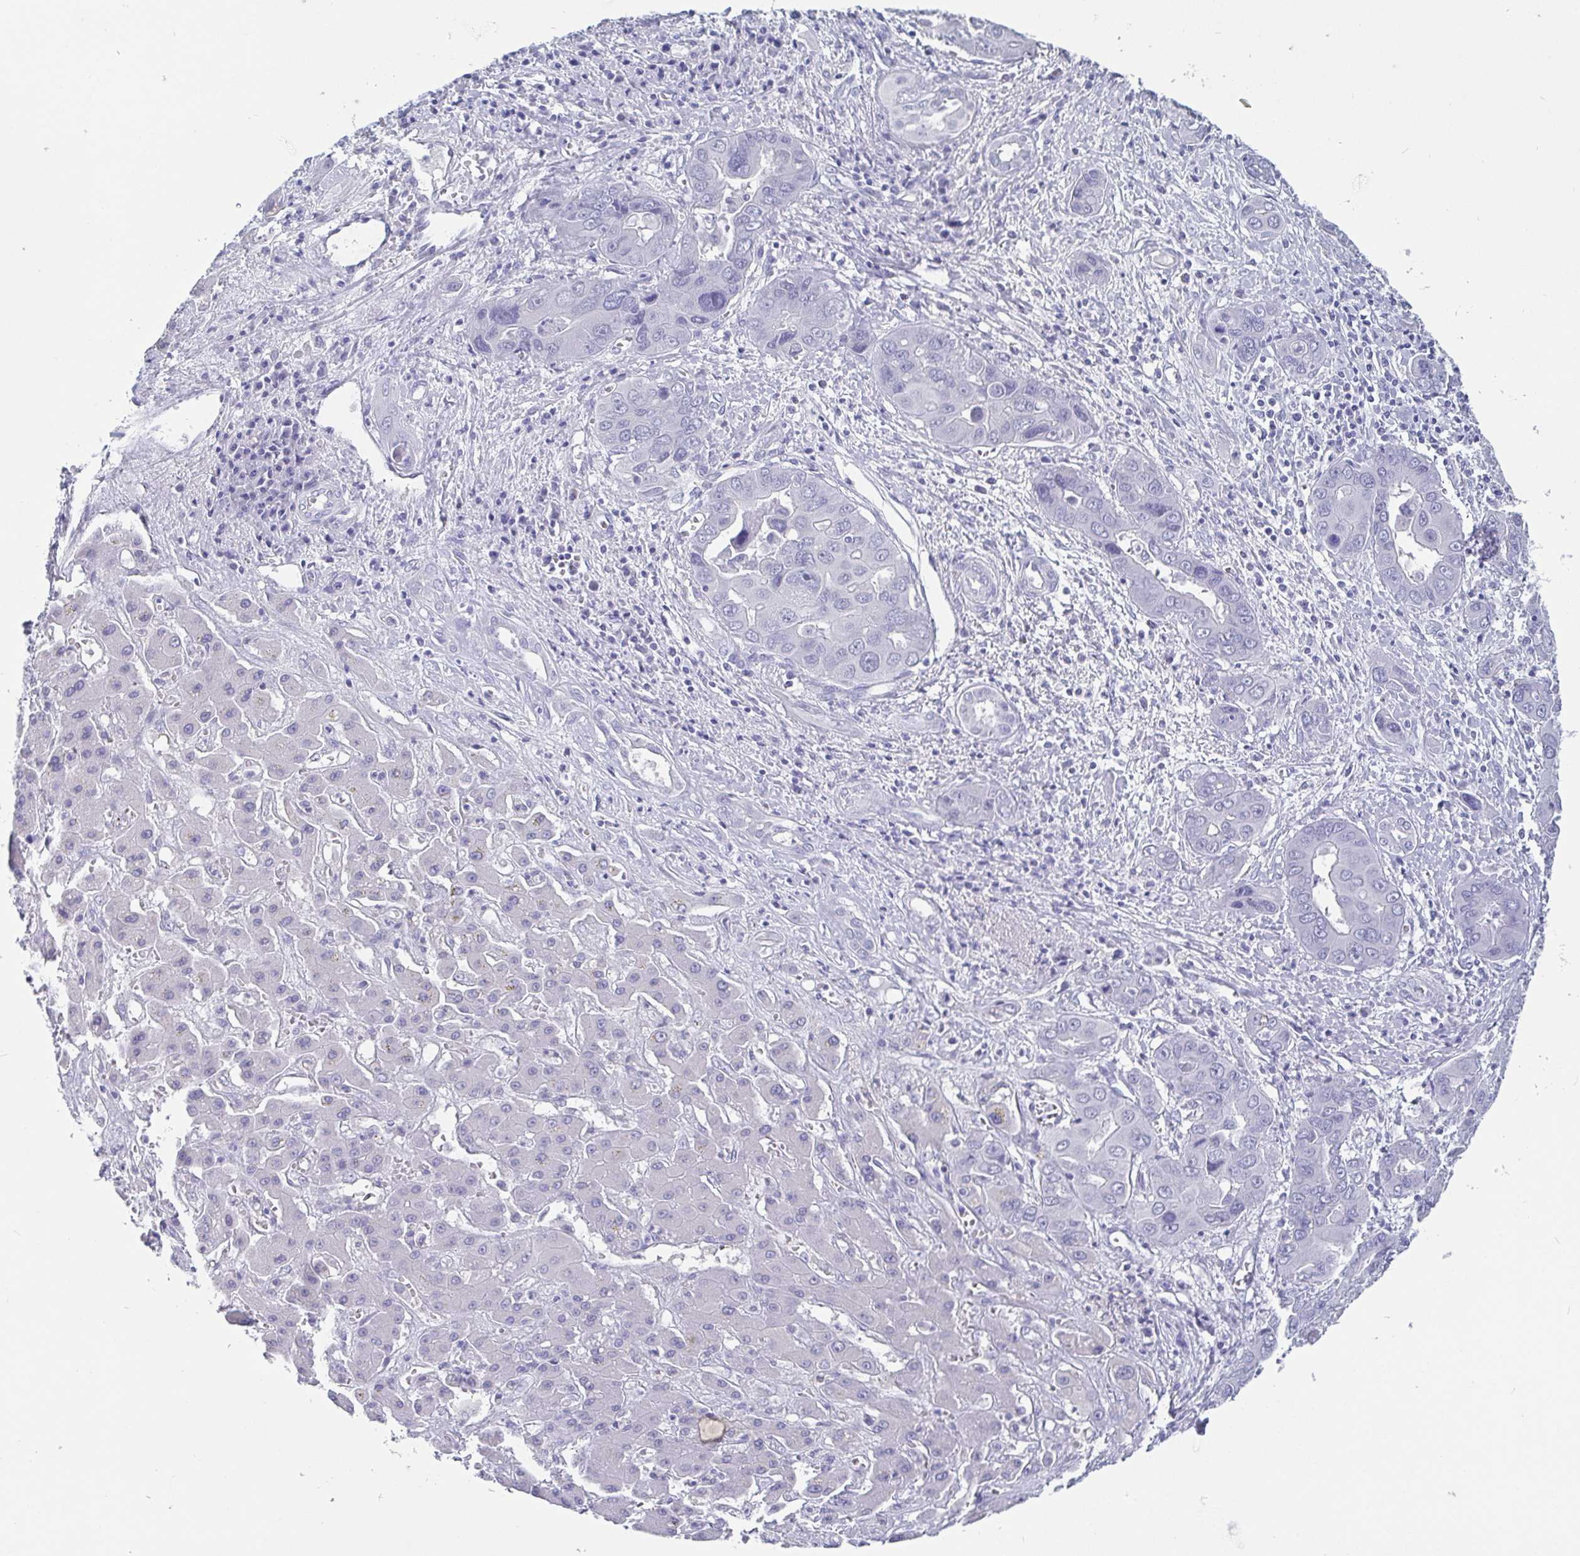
{"staining": {"intensity": "negative", "quantity": "none", "location": "none"}, "tissue": "liver cancer", "cell_type": "Tumor cells", "image_type": "cancer", "snomed": [{"axis": "morphology", "description": "Cholangiocarcinoma"}, {"axis": "topography", "description": "Liver"}], "caption": "High magnification brightfield microscopy of liver cancer stained with DAB (brown) and counterstained with hematoxylin (blue): tumor cells show no significant expression.", "gene": "SCGN", "patient": {"sex": "male", "age": 67}}